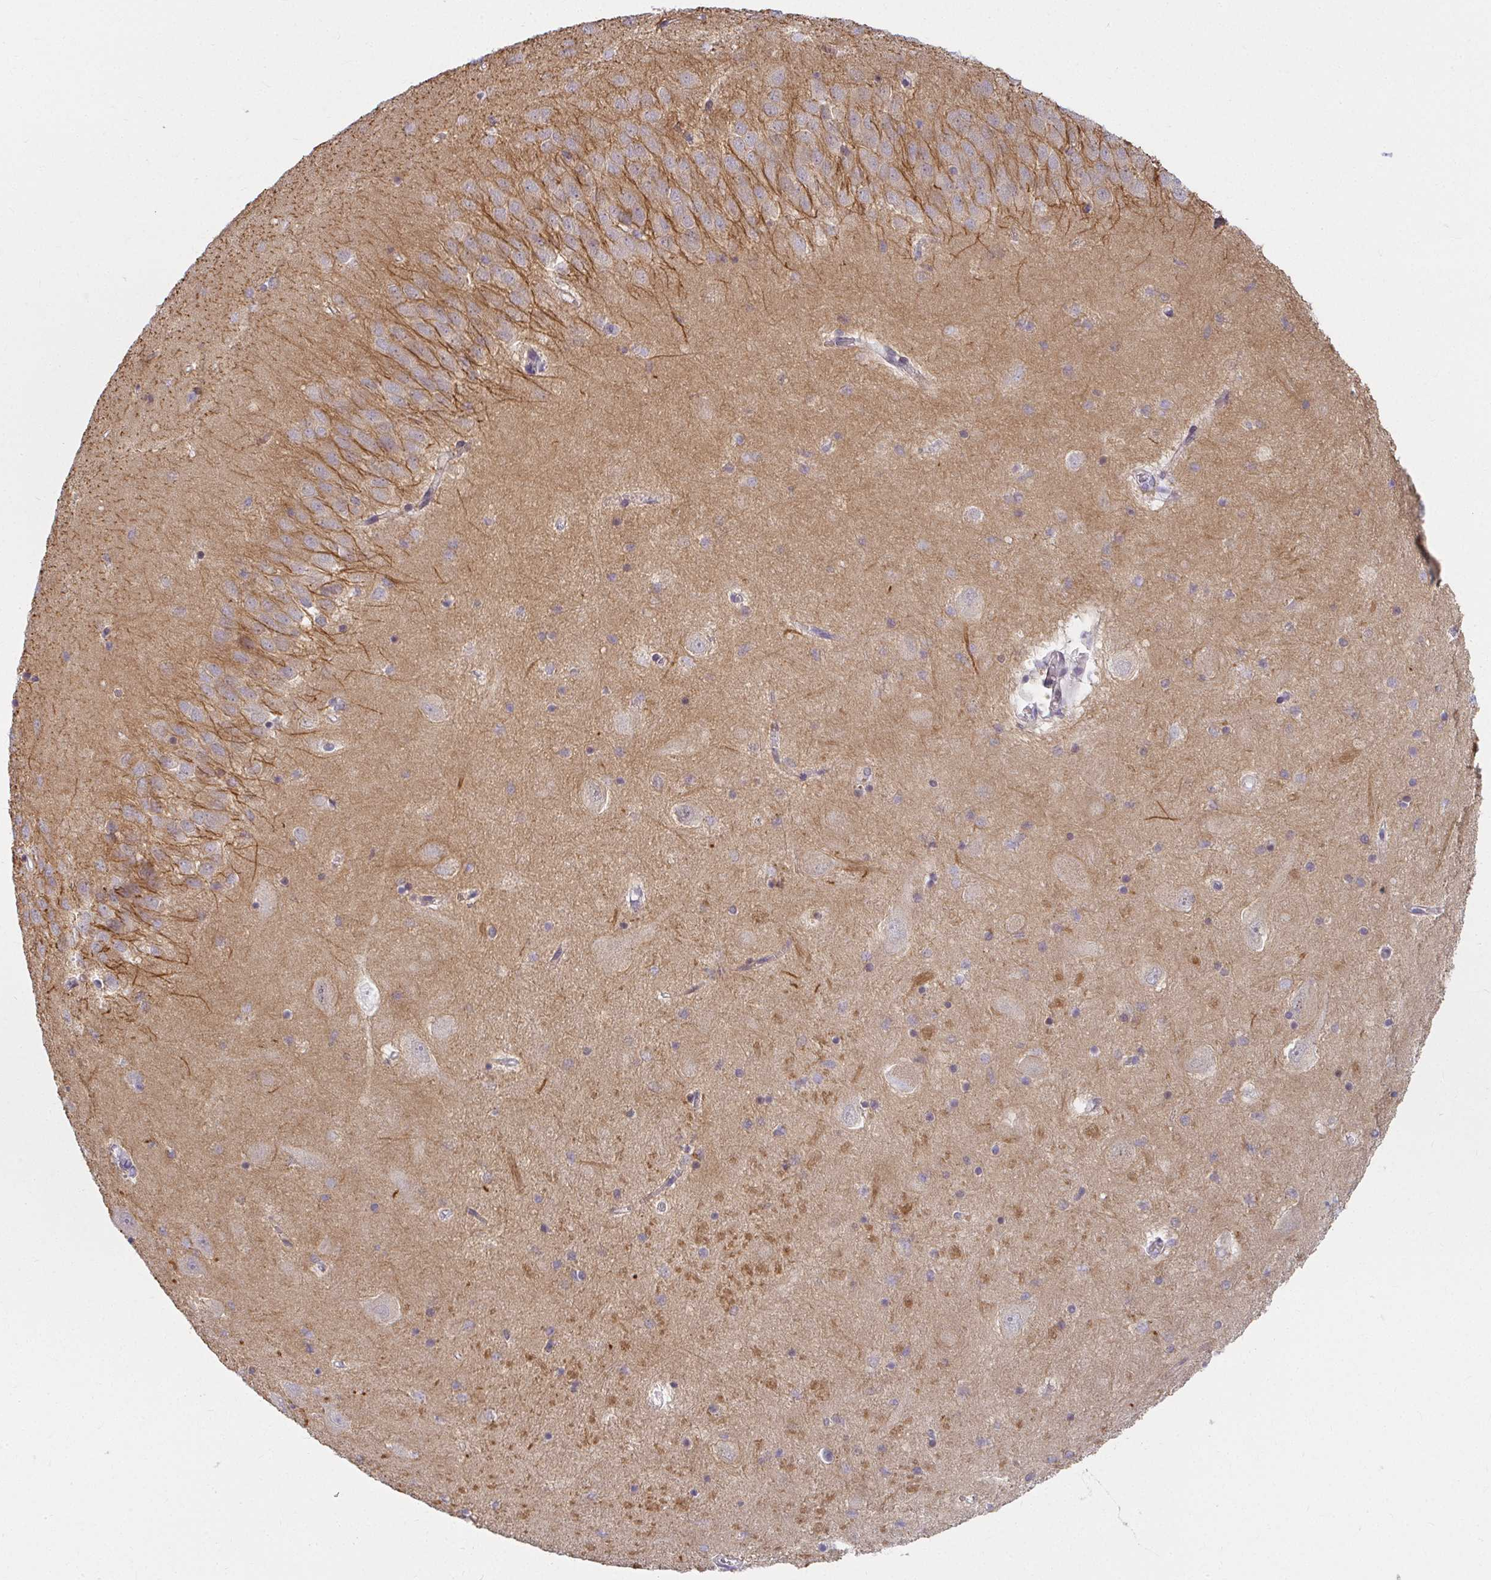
{"staining": {"intensity": "negative", "quantity": "none", "location": "none"}, "tissue": "hippocampus", "cell_type": "Glial cells", "image_type": "normal", "snomed": [{"axis": "morphology", "description": "Normal tissue, NOS"}, {"axis": "topography", "description": "Hippocampus"}], "caption": "This is an immunohistochemistry photomicrograph of normal hippocampus. There is no expression in glial cells.", "gene": "ANK3", "patient": {"sex": "male", "age": 58}}